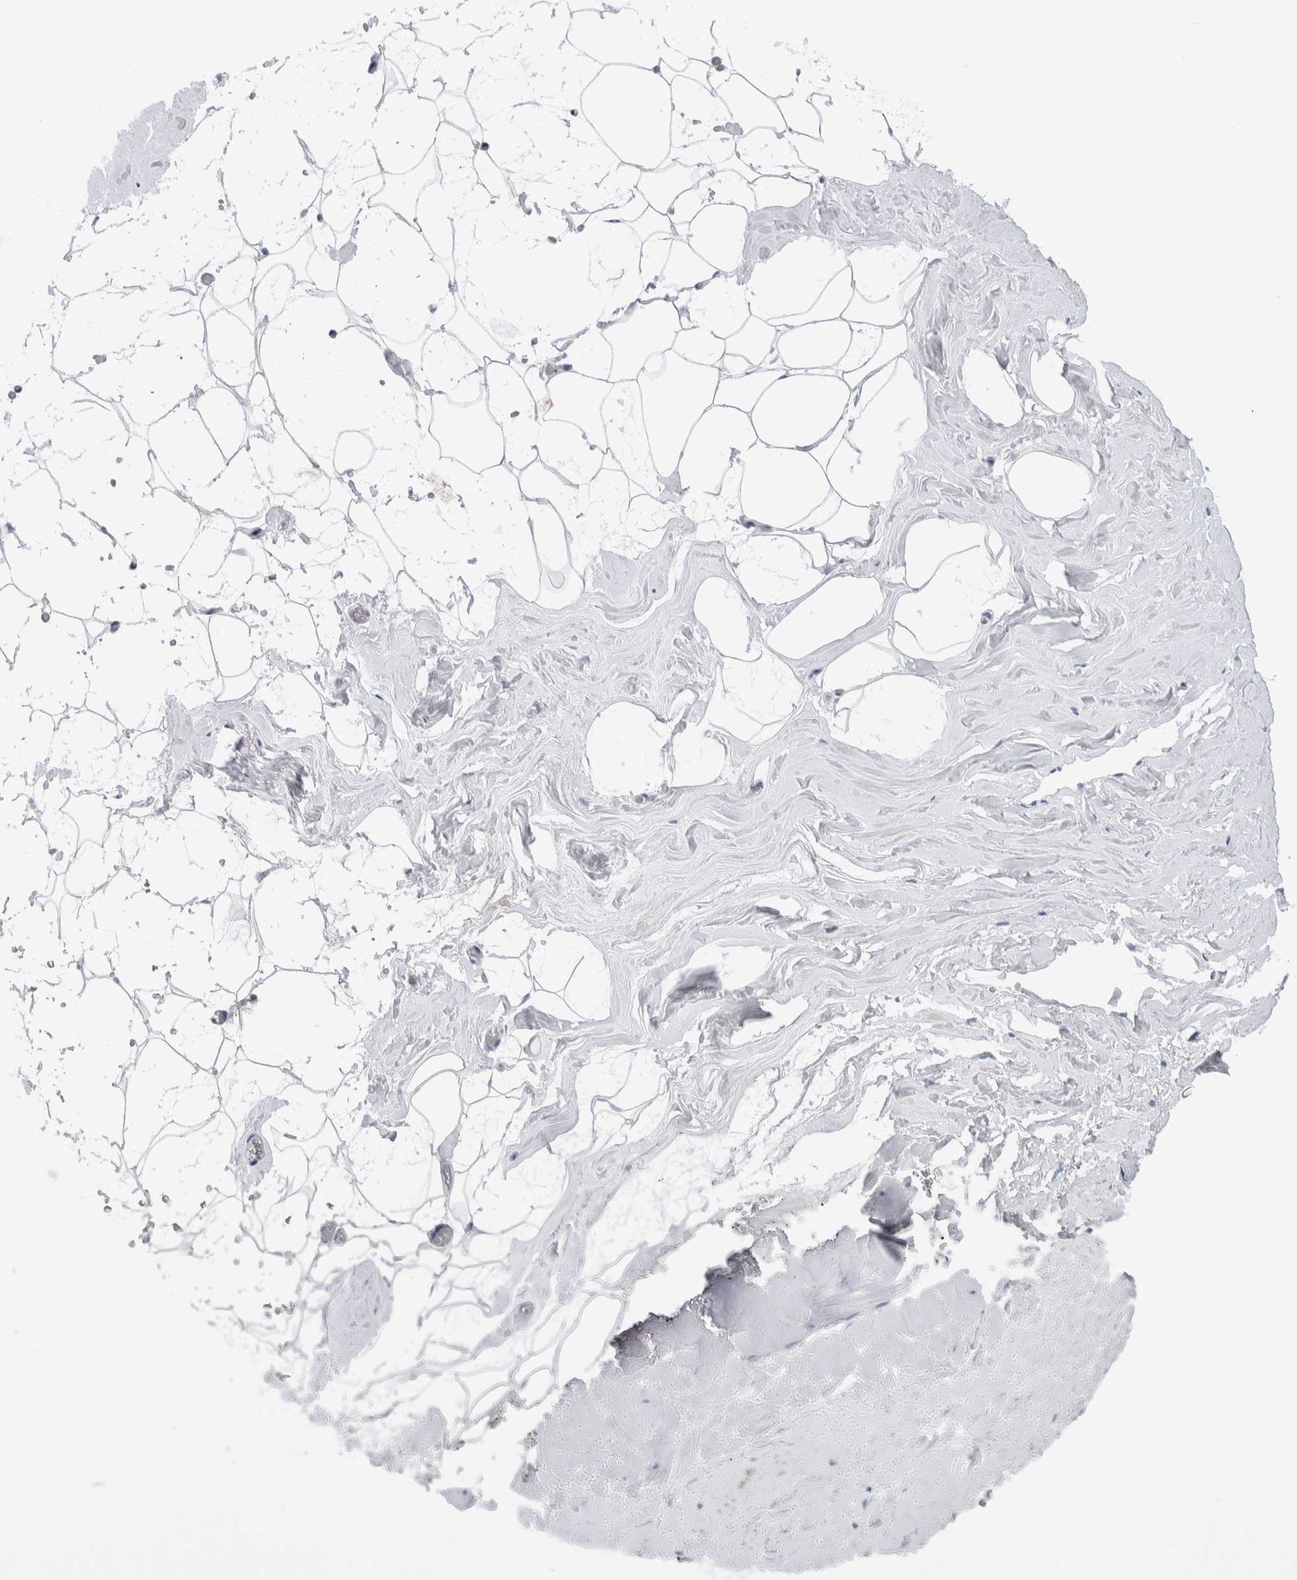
{"staining": {"intensity": "negative", "quantity": "none", "location": "none"}, "tissue": "adipose tissue", "cell_type": "Adipocytes", "image_type": "normal", "snomed": [{"axis": "morphology", "description": "Normal tissue, NOS"}, {"axis": "morphology", "description": "Fibrosis, NOS"}, {"axis": "topography", "description": "Breast"}, {"axis": "topography", "description": "Adipose tissue"}], "caption": "Micrograph shows no protein expression in adipocytes of normal adipose tissue. (Stains: DAB IHC with hematoxylin counter stain, Microscopy: brightfield microscopy at high magnification).", "gene": "NCF2", "patient": {"sex": "female", "age": 39}}